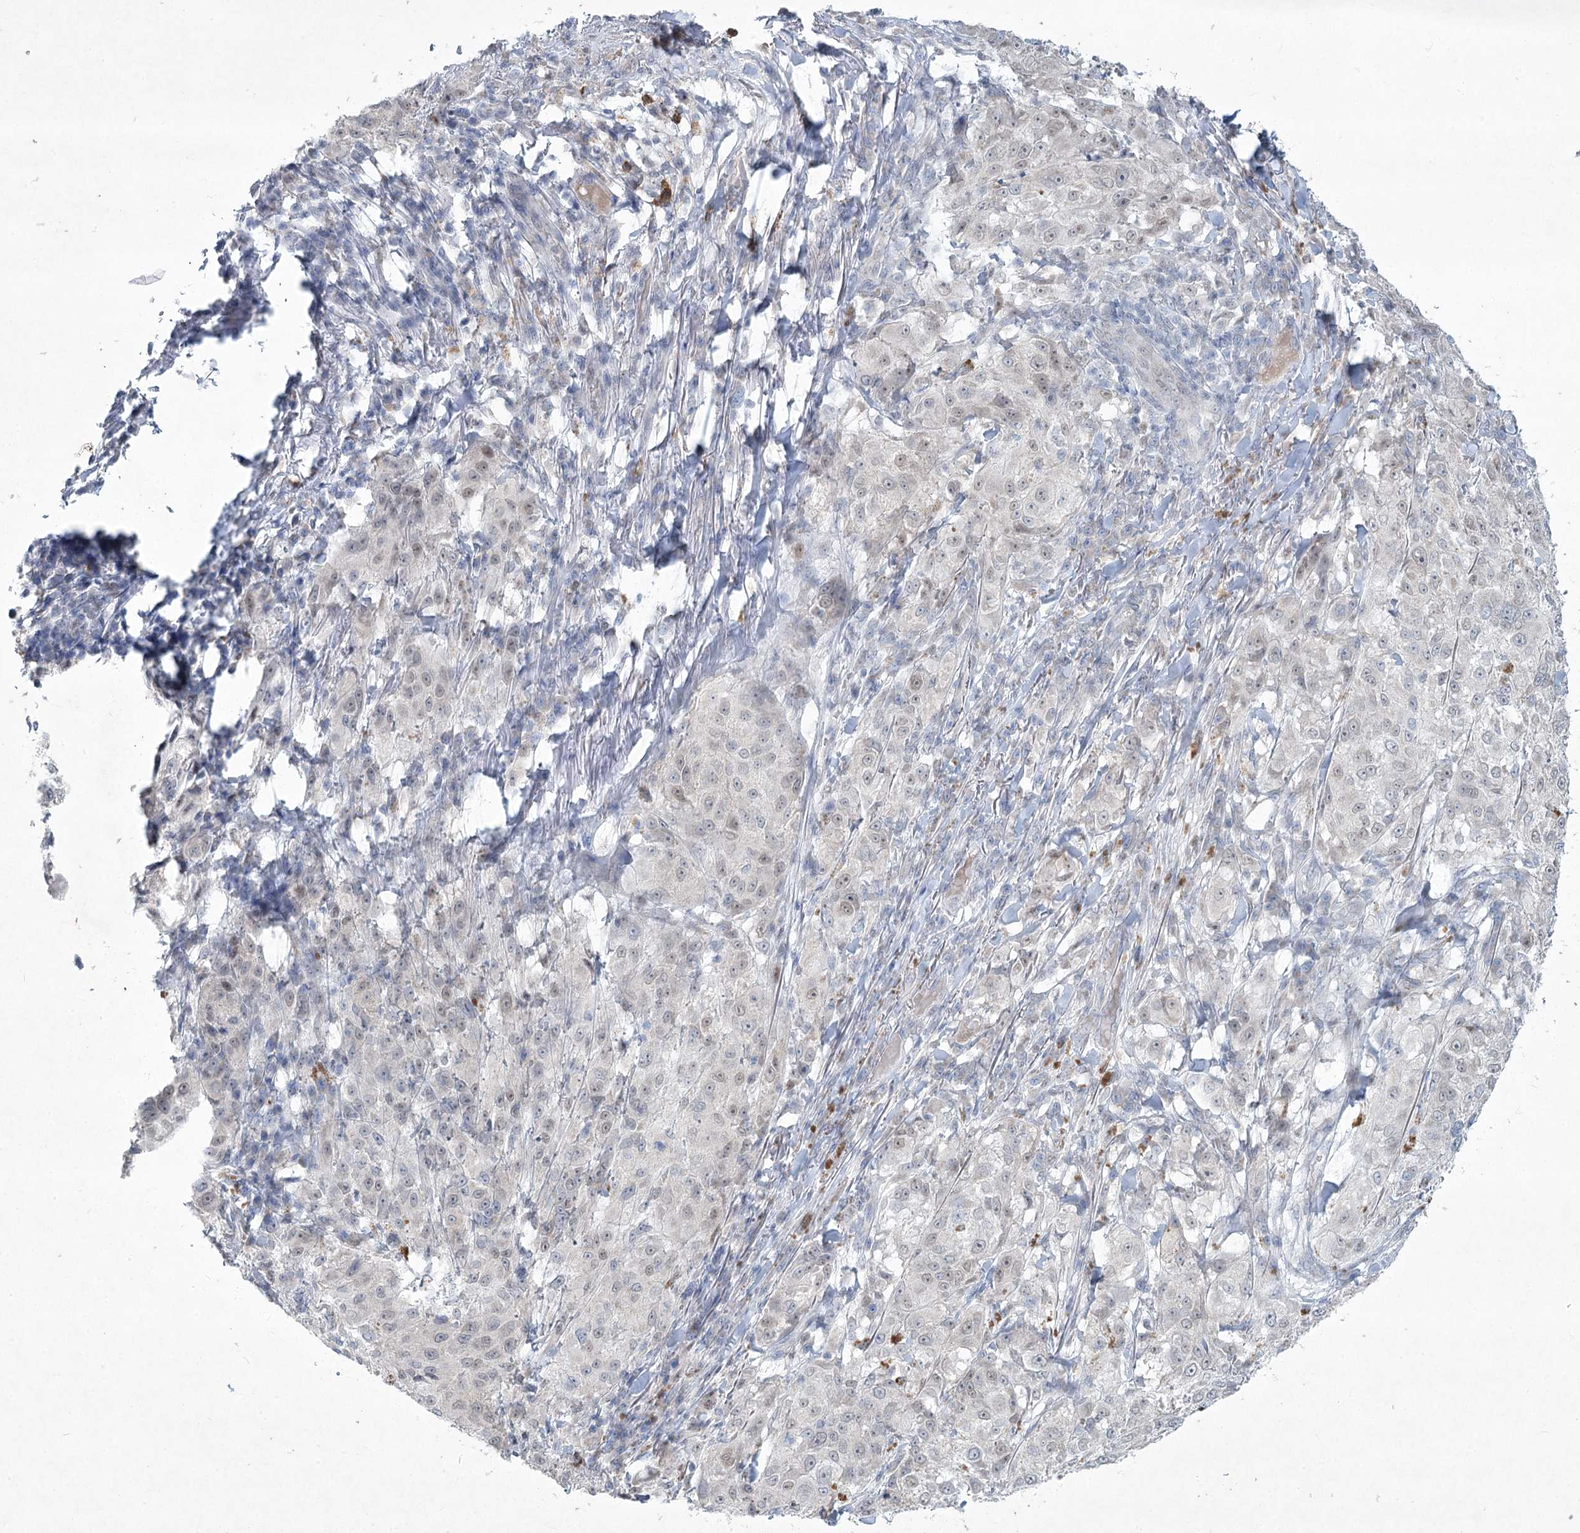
{"staining": {"intensity": "negative", "quantity": "none", "location": "none"}, "tissue": "melanoma", "cell_type": "Tumor cells", "image_type": "cancer", "snomed": [{"axis": "morphology", "description": "Necrosis, NOS"}, {"axis": "morphology", "description": "Malignant melanoma, NOS"}, {"axis": "topography", "description": "Skin"}], "caption": "The photomicrograph reveals no staining of tumor cells in malignant melanoma.", "gene": "ABITRAM", "patient": {"sex": "female", "age": 87}}